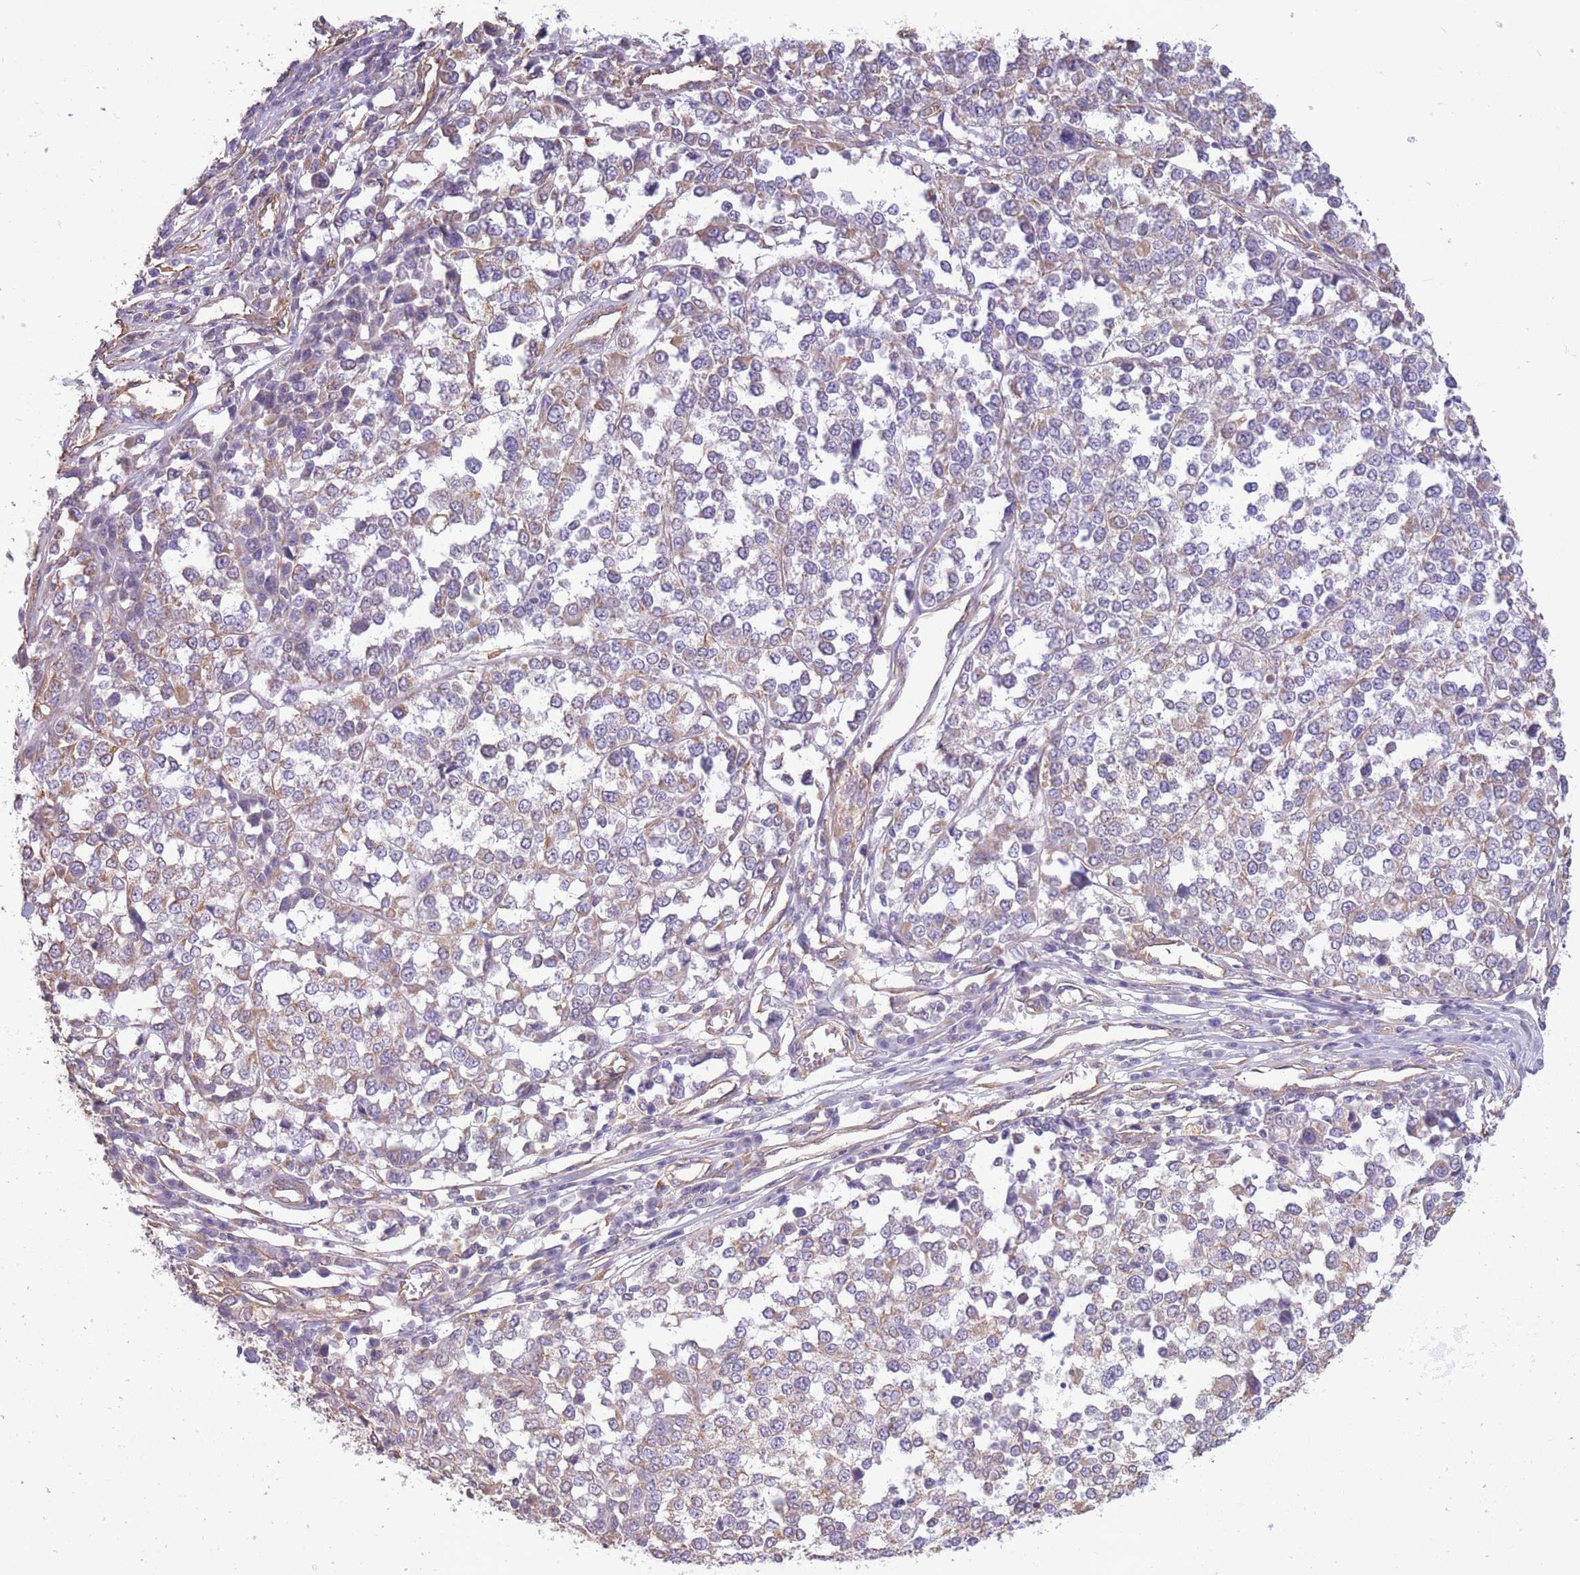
{"staining": {"intensity": "moderate", "quantity": "<25%", "location": "cytoplasmic/membranous"}, "tissue": "melanoma", "cell_type": "Tumor cells", "image_type": "cancer", "snomed": [{"axis": "morphology", "description": "Malignant melanoma, Metastatic site"}, {"axis": "topography", "description": "Lymph node"}], "caption": "Immunohistochemical staining of human malignant melanoma (metastatic site) exhibits low levels of moderate cytoplasmic/membranous protein positivity in about <25% of tumor cells.", "gene": "ADD1", "patient": {"sex": "male", "age": 44}}